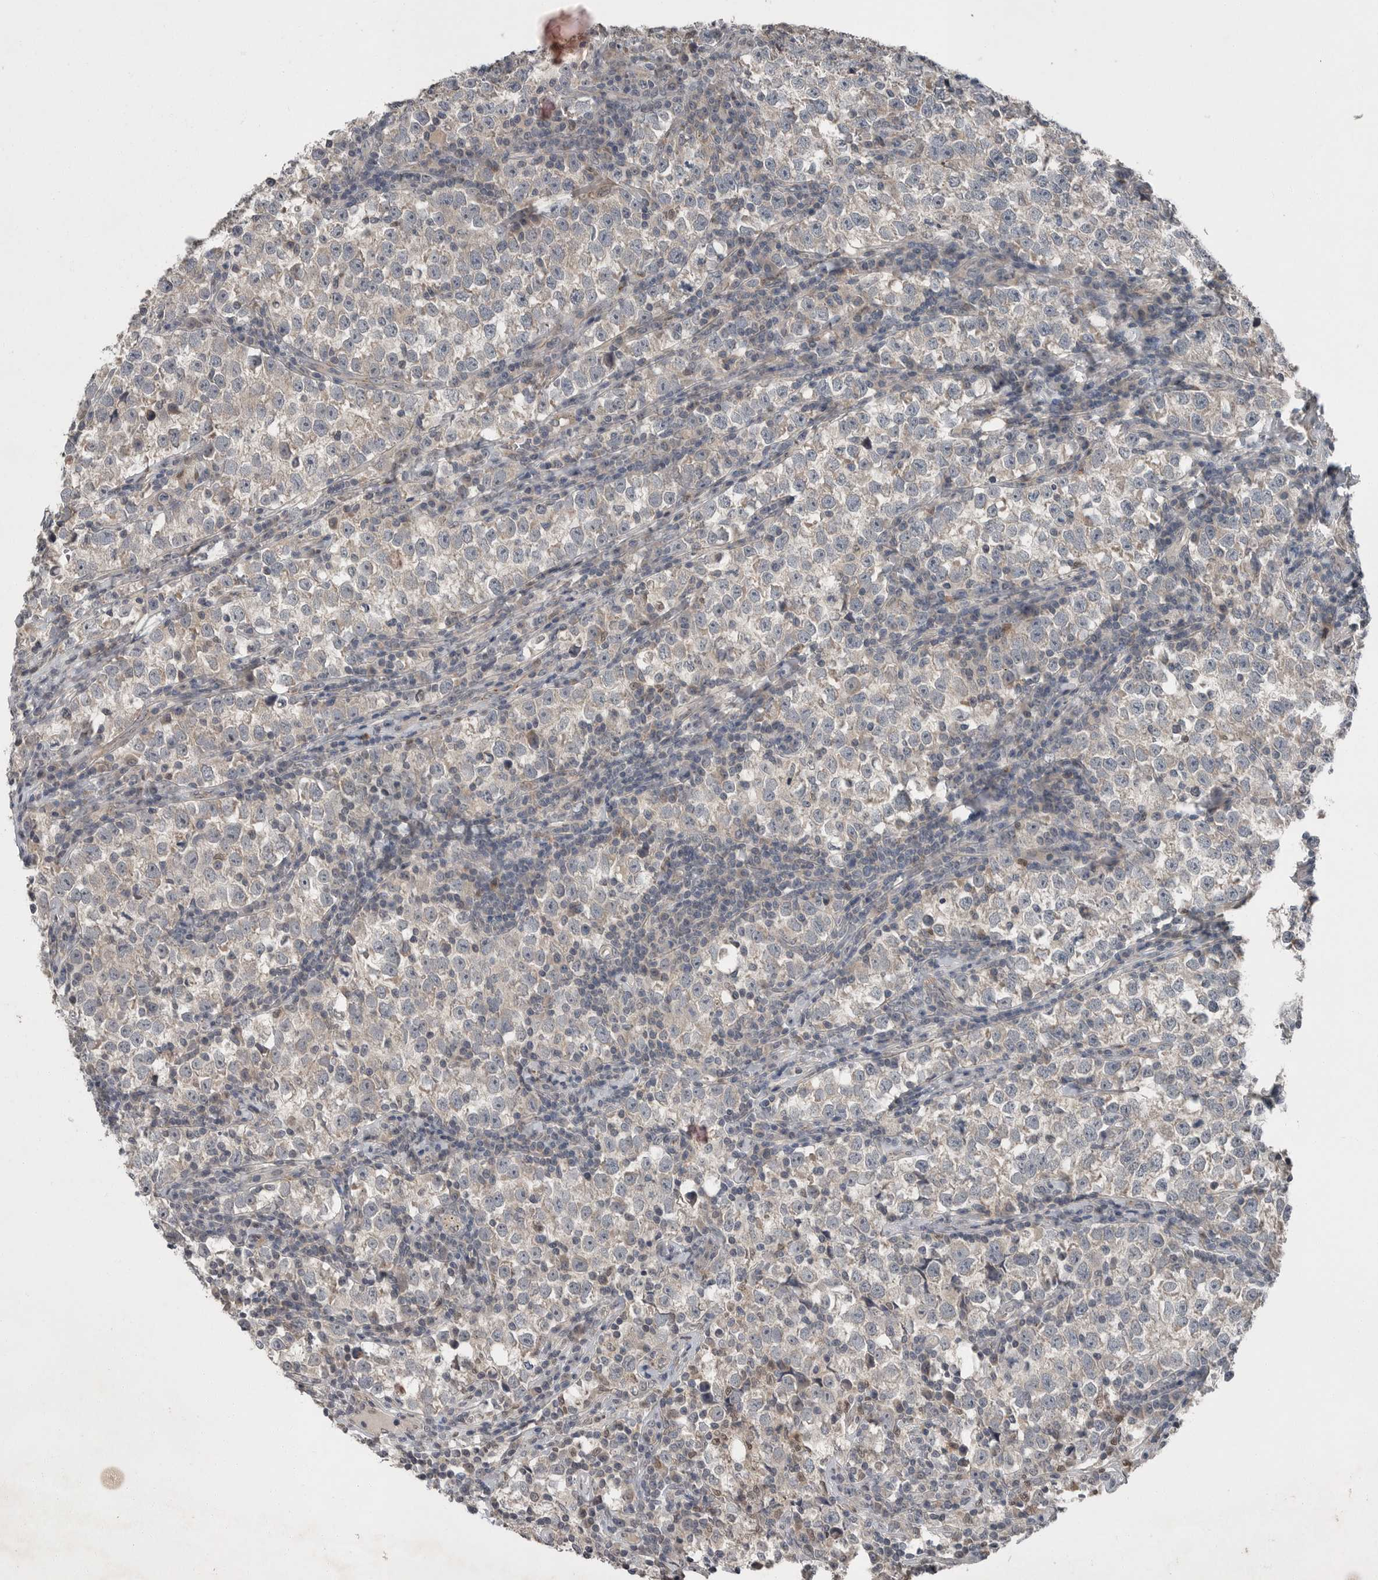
{"staining": {"intensity": "weak", "quantity": "<25%", "location": "cytoplasmic/membranous"}, "tissue": "testis cancer", "cell_type": "Tumor cells", "image_type": "cancer", "snomed": [{"axis": "morphology", "description": "Normal tissue, NOS"}, {"axis": "morphology", "description": "Seminoma, NOS"}, {"axis": "topography", "description": "Testis"}], "caption": "Tumor cells are negative for brown protein staining in seminoma (testis). Brightfield microscopy of IHC stained with DAB (brown) and hematoxylin (blue), captured at high magnification.", "gene": "SCP2", "patient": {"sex": "male", "age": 43}}